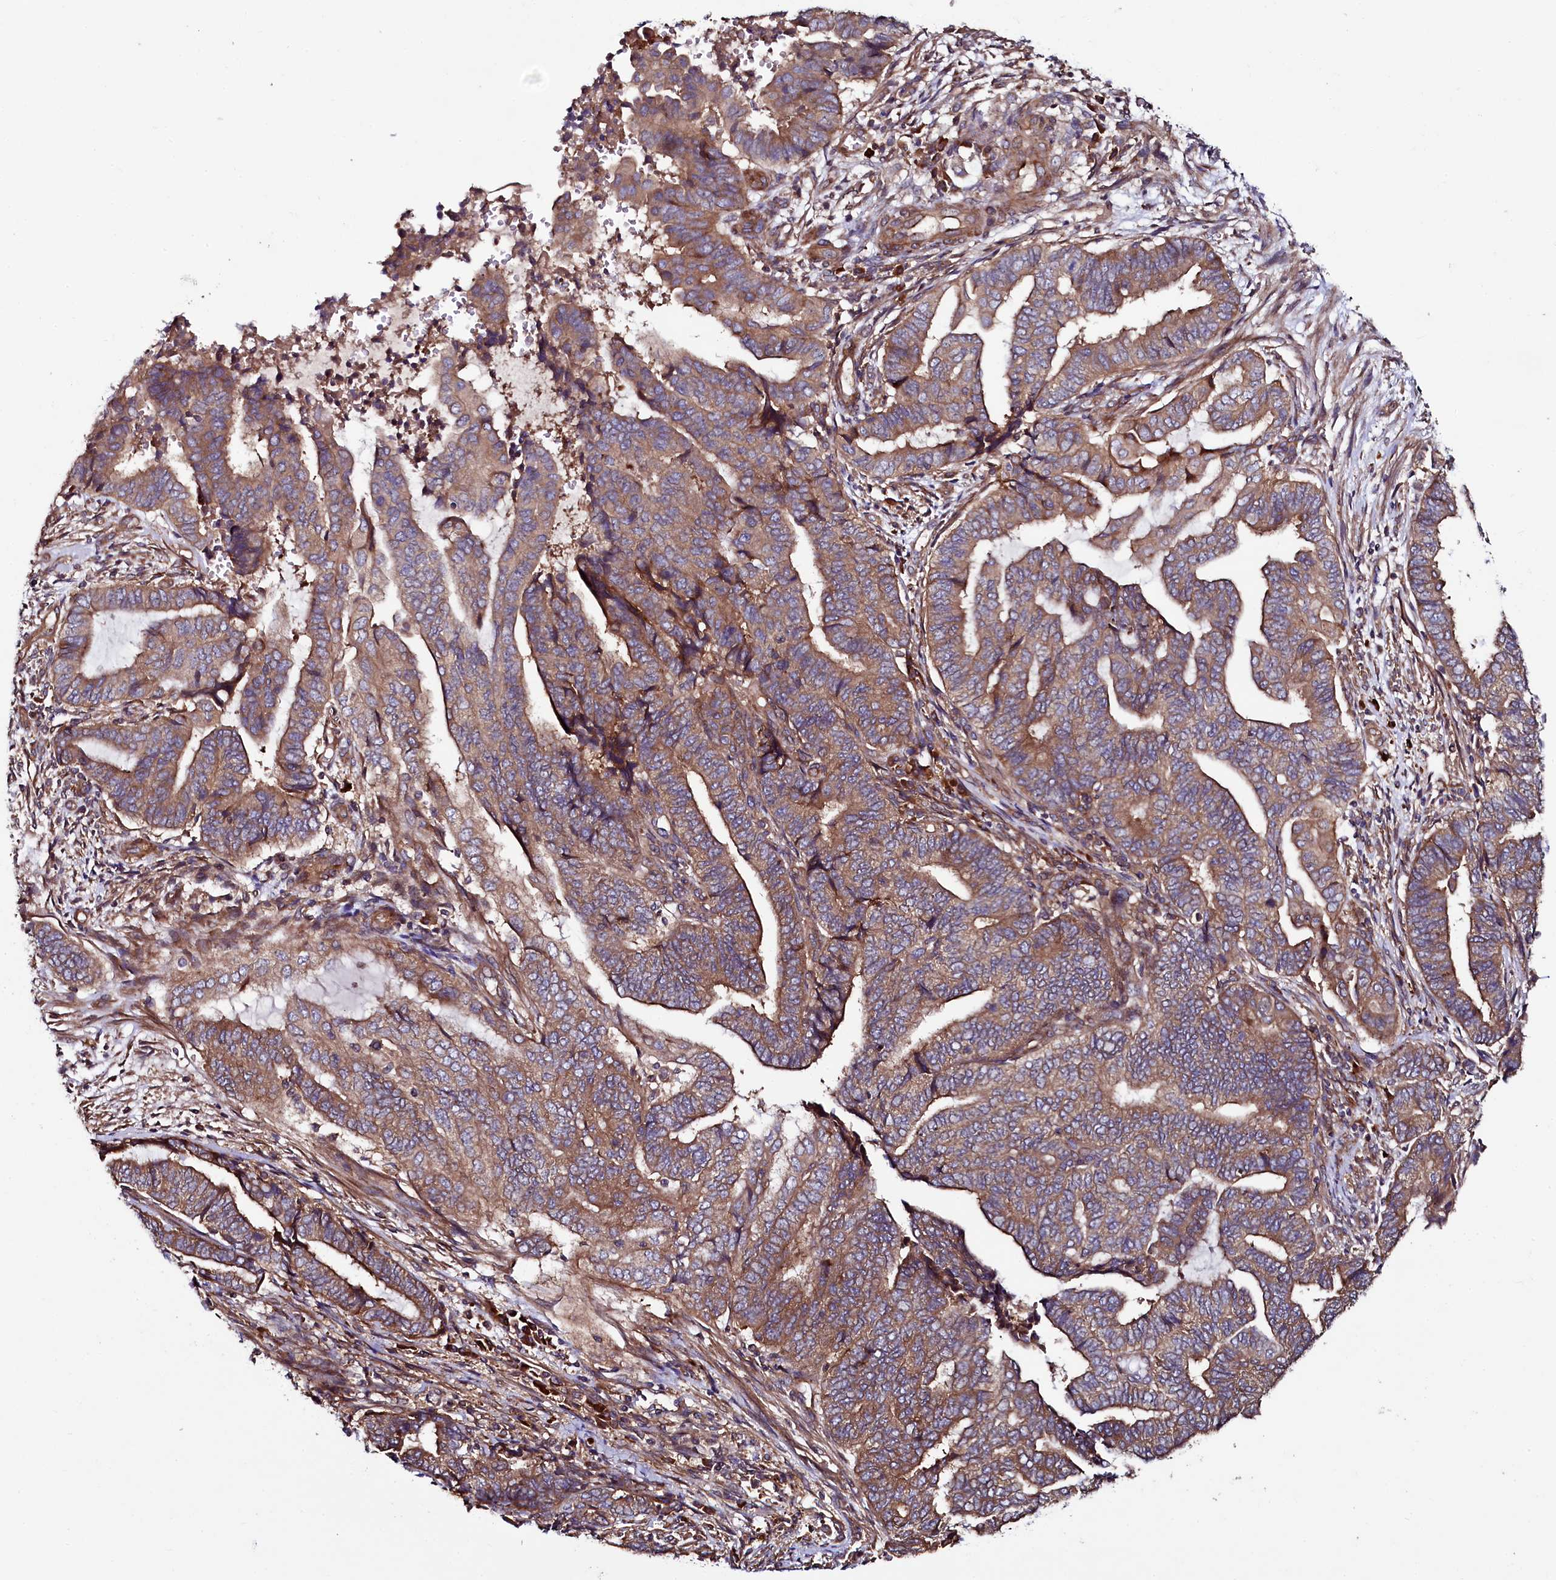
{"staining": {"intensity": "moderate", "quantity": ">75%", "location": "cytoplasmic/membranous"}, "tissue": "endometrial cancer", "cell_type": "Tumor cells", "image_type": "cancer", "snomed": [{"axis": "morphology", "description": "Adenocarcinoma, NOS"}, {"axis": "topography", "description": "Uterus"}, {"axis": "topography", "description": "Endometrium"}], "caption": "Adenocarcinoma (endometrial) stained with DAB IHC exhibits medium levels of moderate cytoplasmic/membranous positivity in about >75% of tumor cells. The staining was performed using DAB, with brown indicating positive protein expression. Nuclei are stained blue with hematoxylin.", "gene": "USPL1", "patient": {"sex": "female", "age": 70}}